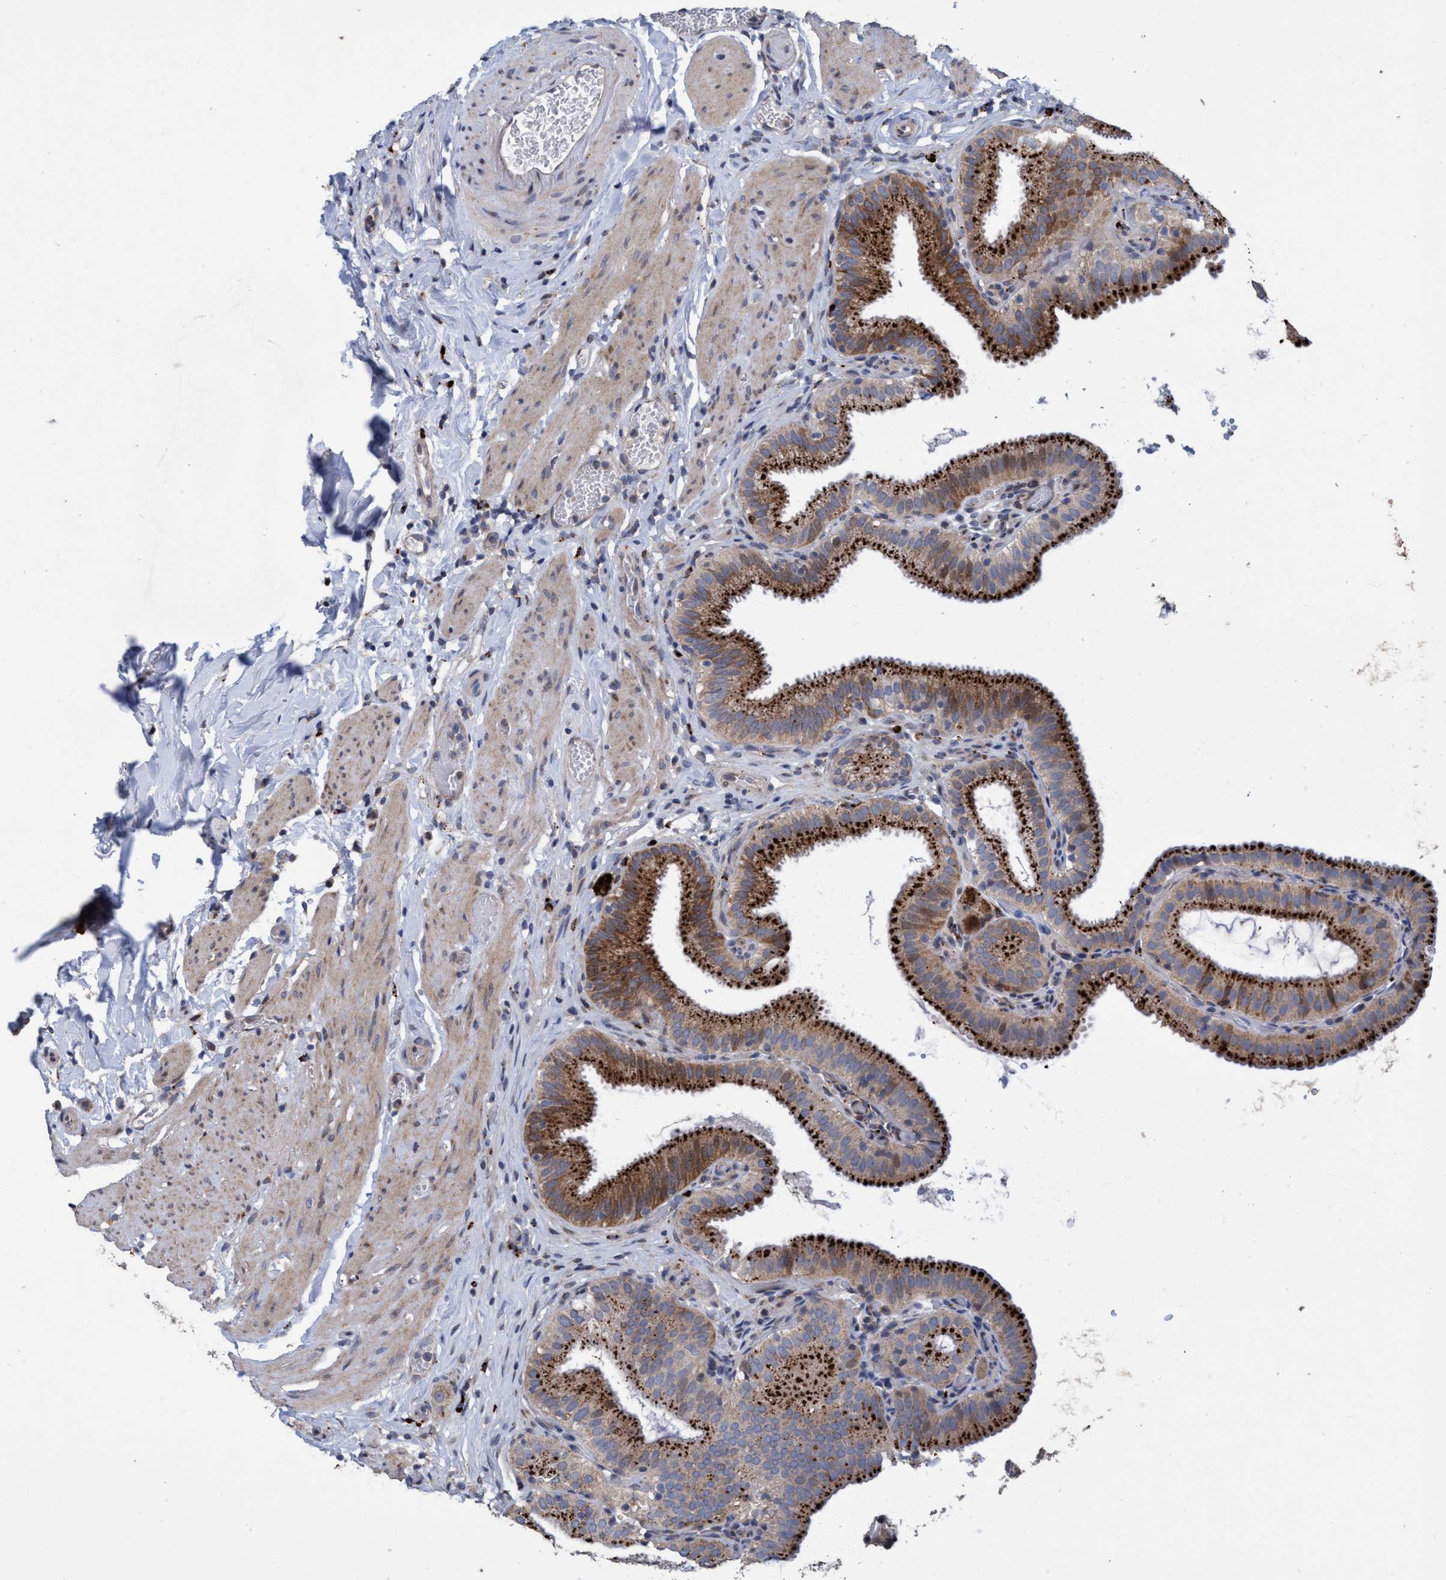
{"staining": {"intensity": "strong", "quantity": ">75%", "location": "cytoplasmic/membranous"}, "tissue": "gallbladder", "cell_type": "Glandular cells", "image_type": "normal", "snomed": [{"axis": "morphology", "description": "Normal tissue, NOS"}, {"axis": "topography", "description": "Gallbladder"}], "caption": "High-magnification brightfield microscopy of benign gallbladder stained with DAB (brown) and counterstained with hematoxylin (blue). glandular cells exhibit strong cytoplasmic/membranous positivity is seen in about>75% of cells.", "gene": "BBS9", "patient": {"sex": "male", "age": 54}}